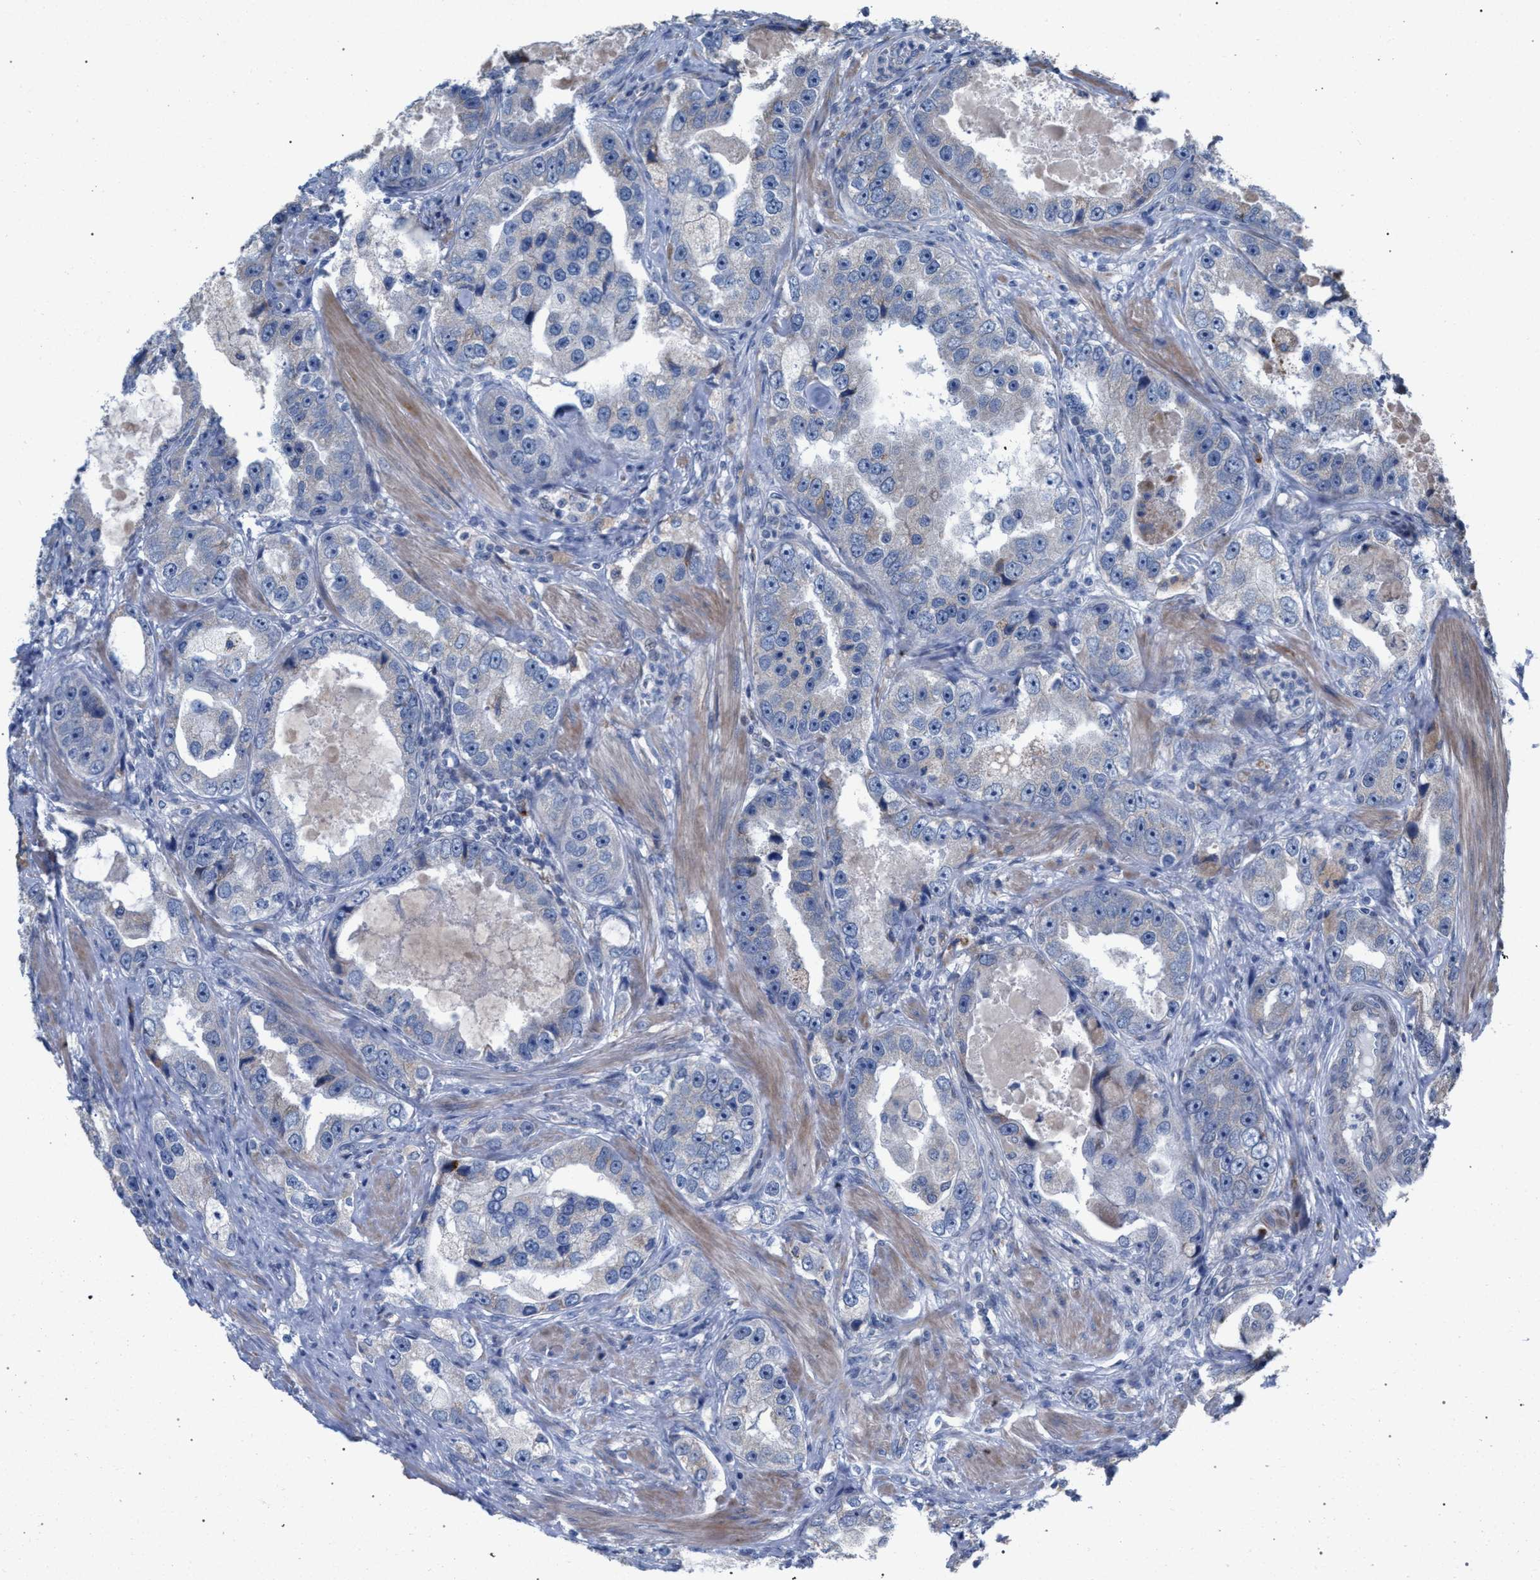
{"staining": {"intensity": "negative", "quantity": "none", "location": "none"}, "tissue": "prostate cancer", "cell_type": "Tumor cells", "image_type": "cancer", "snomed": [{"axis": "morphology", "description": "Adenocarcinoma, High grade"}, {"axis": "topography", "description": "Prostate"}], "caption": "This is a micrograph of immunohistochemistry (IHC) staining of prostate high-grade adenocarcinoma, which shows no staining in tumor cells. (DAB IHC visualized using brightfield microscopy, high magnification).", "gene": "RNF135", "patient": {"sex": "male", "age": 63}}